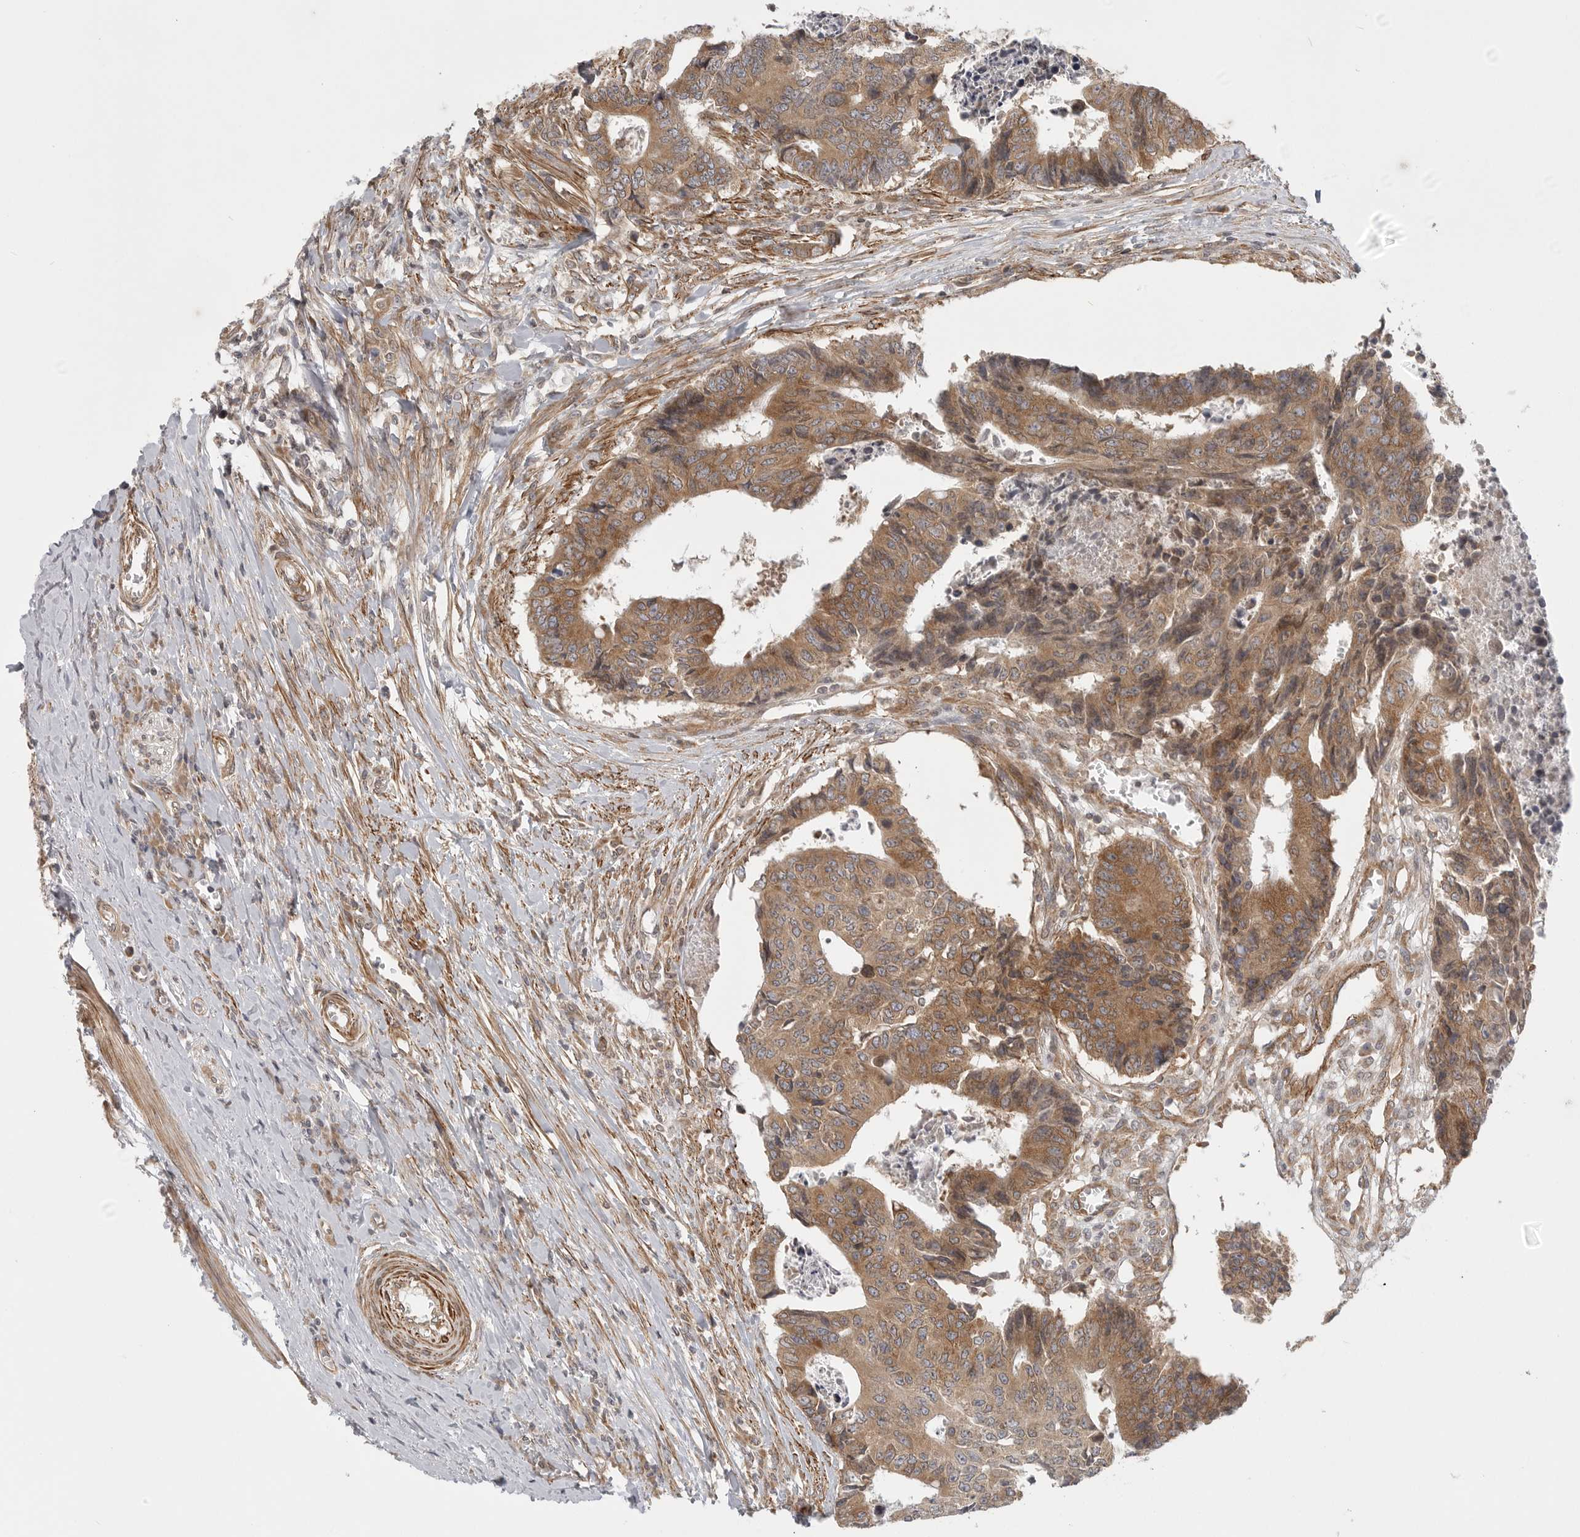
{"staining": {"intensity": "moderate", "quantity": ">75%", "location": "cytoplasmic/membranous"}, "tissue": "colorectal cancer", "cell_type": "Tumor cells", "image_type": "cancer", "snomed": [{"axis": "morphology", "description": "Adenocarcinoma, NOS"}, {"axis": "topography", "description": "Rectum"}], "caption": "Protein expression analysis of human colorectal cancer reveals moderate cytoplasmic/membranous staining in approximately >75% of tumor cells.", "gene": "CERS2", "patient": {"sex": "male", "age": 84}}